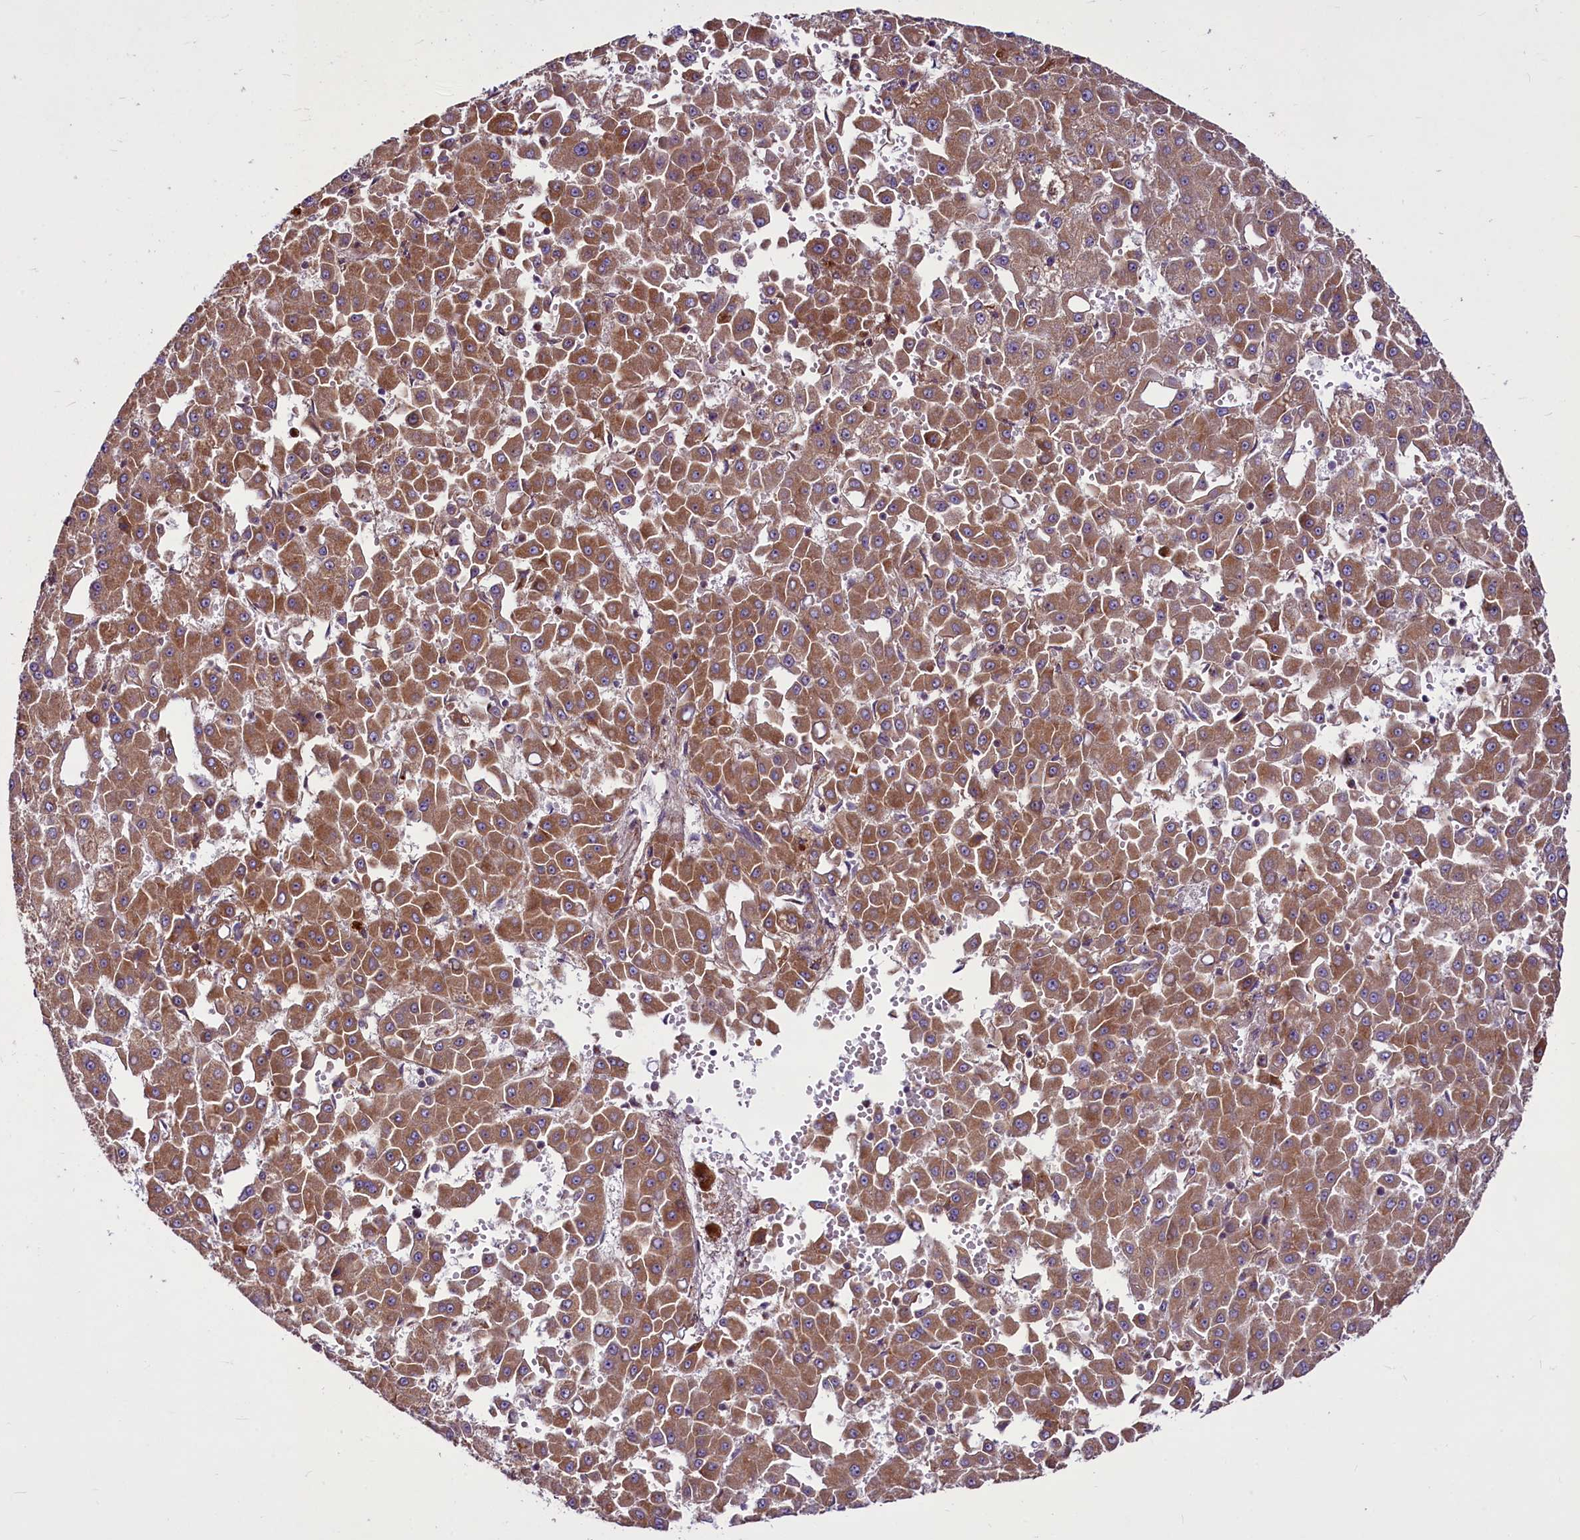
{"staining": {"intensity": "moderate", "quantity": ">75%", "location": "cytoplasmic/membranous"}, "tissue": "liver cancer", "cell_type": "Tumor cells", "image_type": "cancer", "snomed": [{"axis": "morphology", "description": "Carcinoma, Hepatocellular, NOS"}, {"axis": "topography", "description": "Liver"}], "caption": "Liver cancer stained with a protein marker displays moderate staining in tumor cells.", "gene": "RSBN1", "patient": {"sex": "male", "age": 47}}